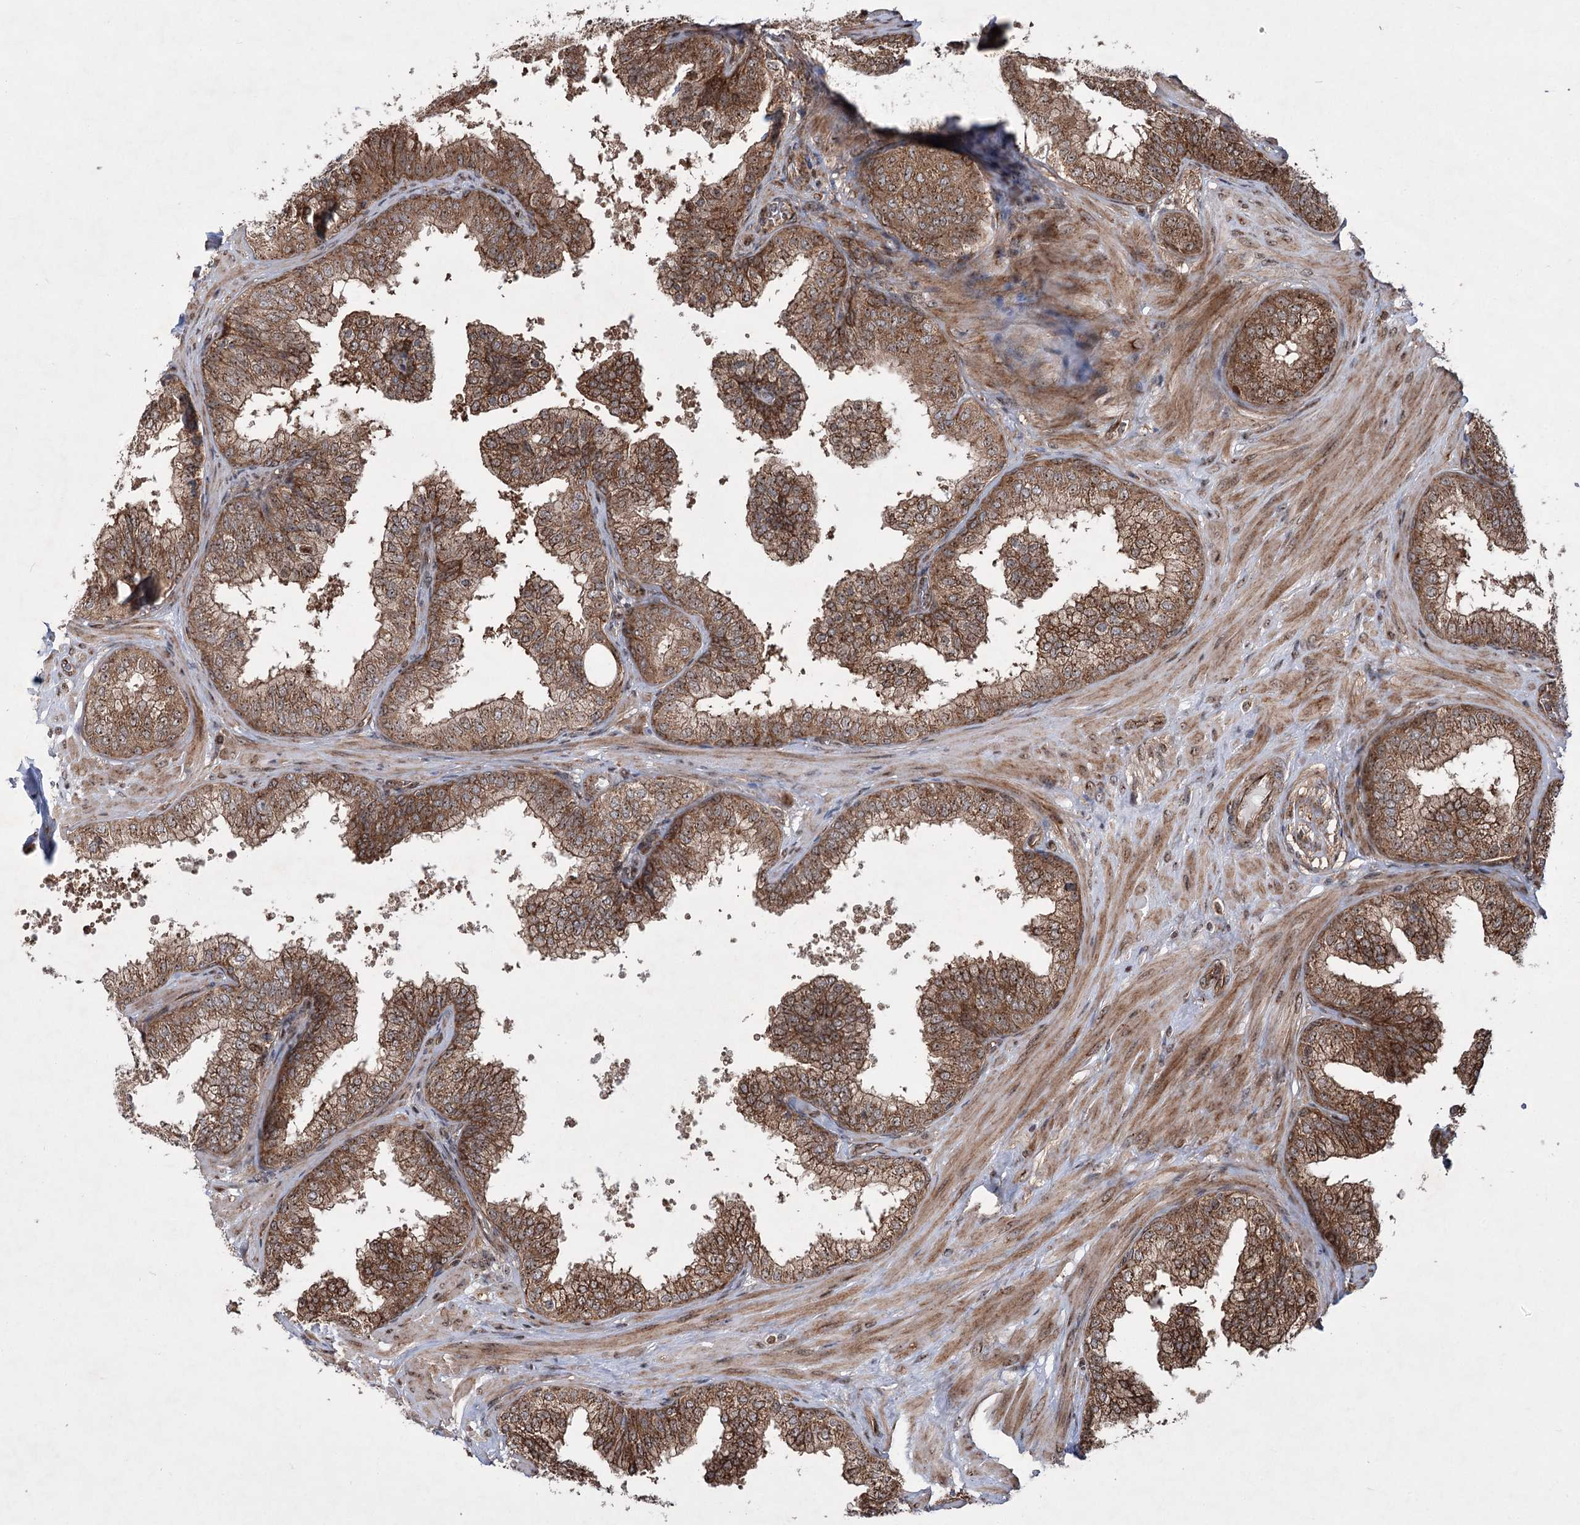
{"staining": {"intensity": "moderate", "quantity": ">75%", "location": "cytoplasmic/membranous"}, "tissue": "prostate", "cell_type": "Glandular cells", "image_type": "normal", "snomed": [{"axis": "morphology", "description": "Normal tissue, NOS"}, {"axis": "topography", "description": "Prostate"}], "caption": "Moderate cytoplasmic/membranous positivity for a protein is identified in approximately >75% of glandular cells of normal prostate using immunohistochemistry.", "gene": "SERINC5", "patient": {"sex": "male", "age": 60}}